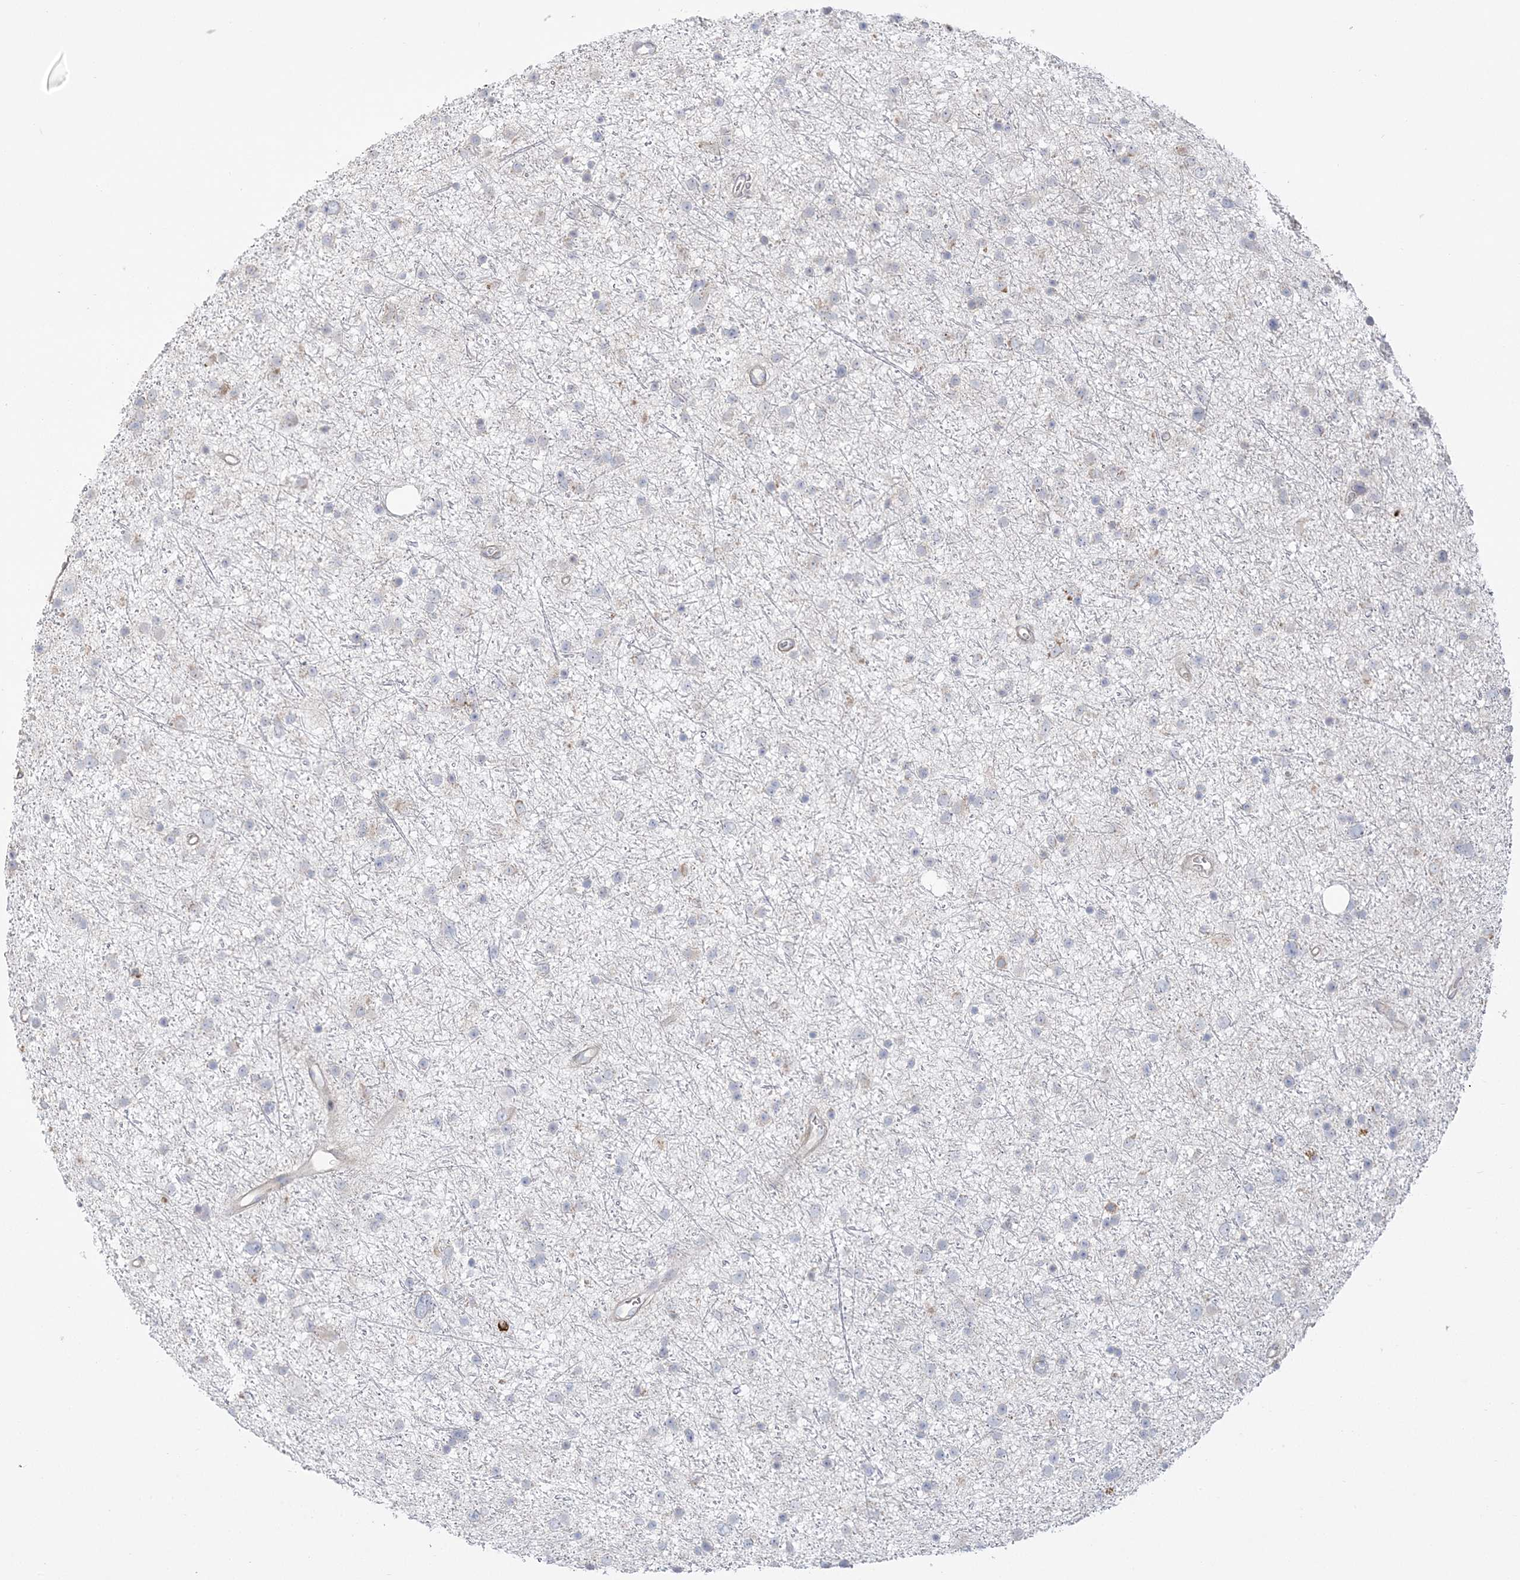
{"staining": {"intensity": "negative", "quantity": "none", "location": "none"}, "tissue": "glioma", "cell_type": "Tumor cells", "image_type": "cancer", "snomed": [{"axis": "morphology", "description": "Glioma, malignant, Low grade"}, {"axis": "topography", "description": "Cerebral cortex"}], "caption": "Tumor cells show no significant protein positivity in low-grade glioma (malignant).", "gene": "HAAO", "patient": {"sex": "female", "age": 39}}